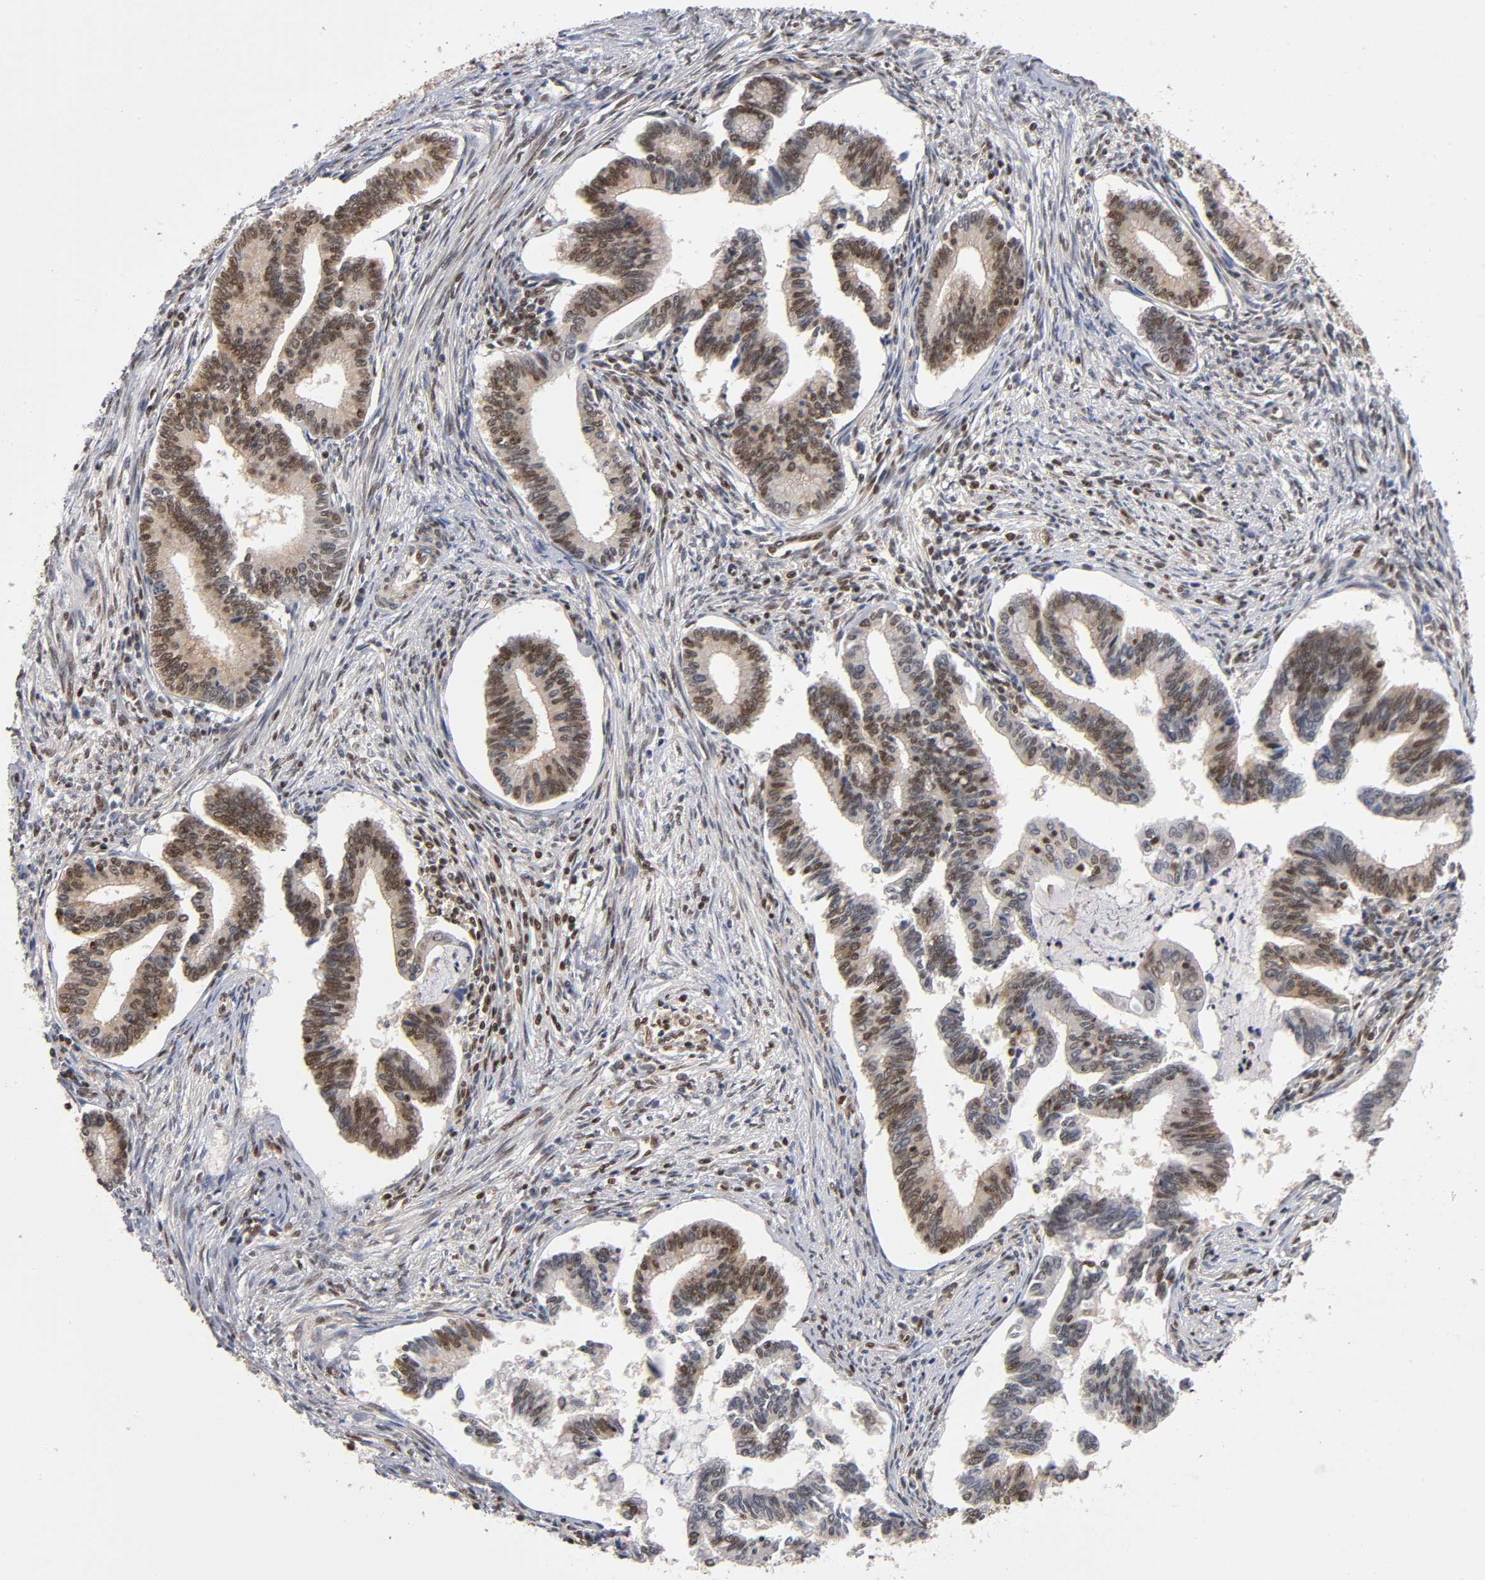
{"staining": {"intensity": "strong", "quantity": ">75%", "location": "nuclear"}, "tissue": "cervical cancer", "cell_type": "Tumor cells", "image_type": "cancer", "snomed": [{"axis": "morphology", "description": "Adenocarcinoma, NOS"}, {"axis": "topography", "description": "Cervix"}], "caption": "Cervical cancer (adenocarcinoma) stained with IHC displays strong nuclear staining in approximately >75% of tumor cells.", "gene": "ILKAP", "patient": {"sex": "female", "age": 36}}